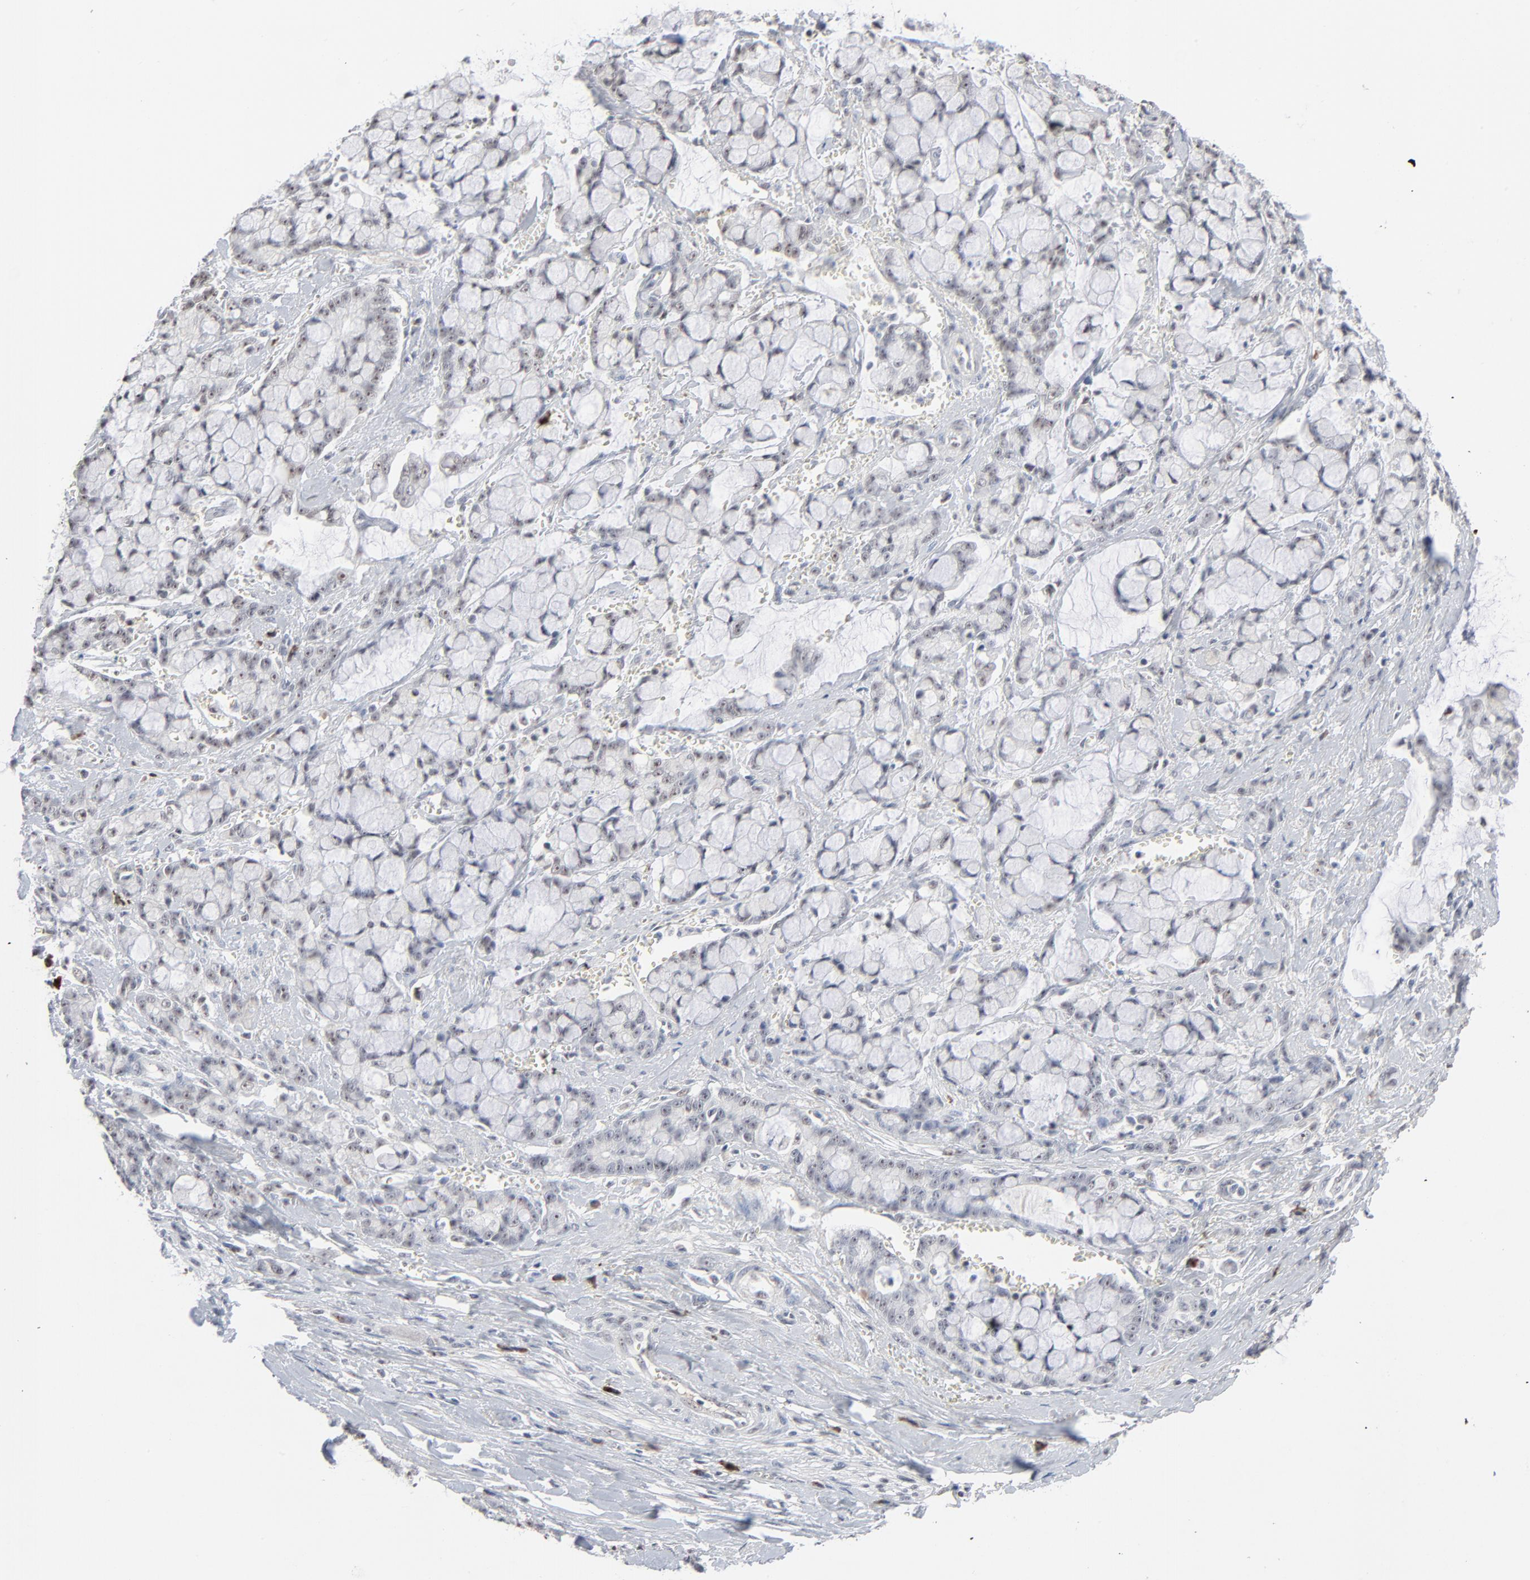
{"staining": {"intensity": "weak", "quantity": "<25%", "location": "nuclear"}, "tissue": "pancreatic cancer", "cell_type": "Tumor cells", "image_type": "cancer", "snomed": [{"axis": "morphology", "description": "Adenocarcinoma, NOS"}, {"axis": "topography", "description": "Pancreas"}], "caption": "This image is of pancreatic cancer (adenocarcinoma) stained with immunohistochemistry to label a protein in brown with the nuclei are counter-stained blue. There is no expression in tumor cells.", "gene": "MPHOSPH6", "patient": {"sex": "female", "age": 73}}